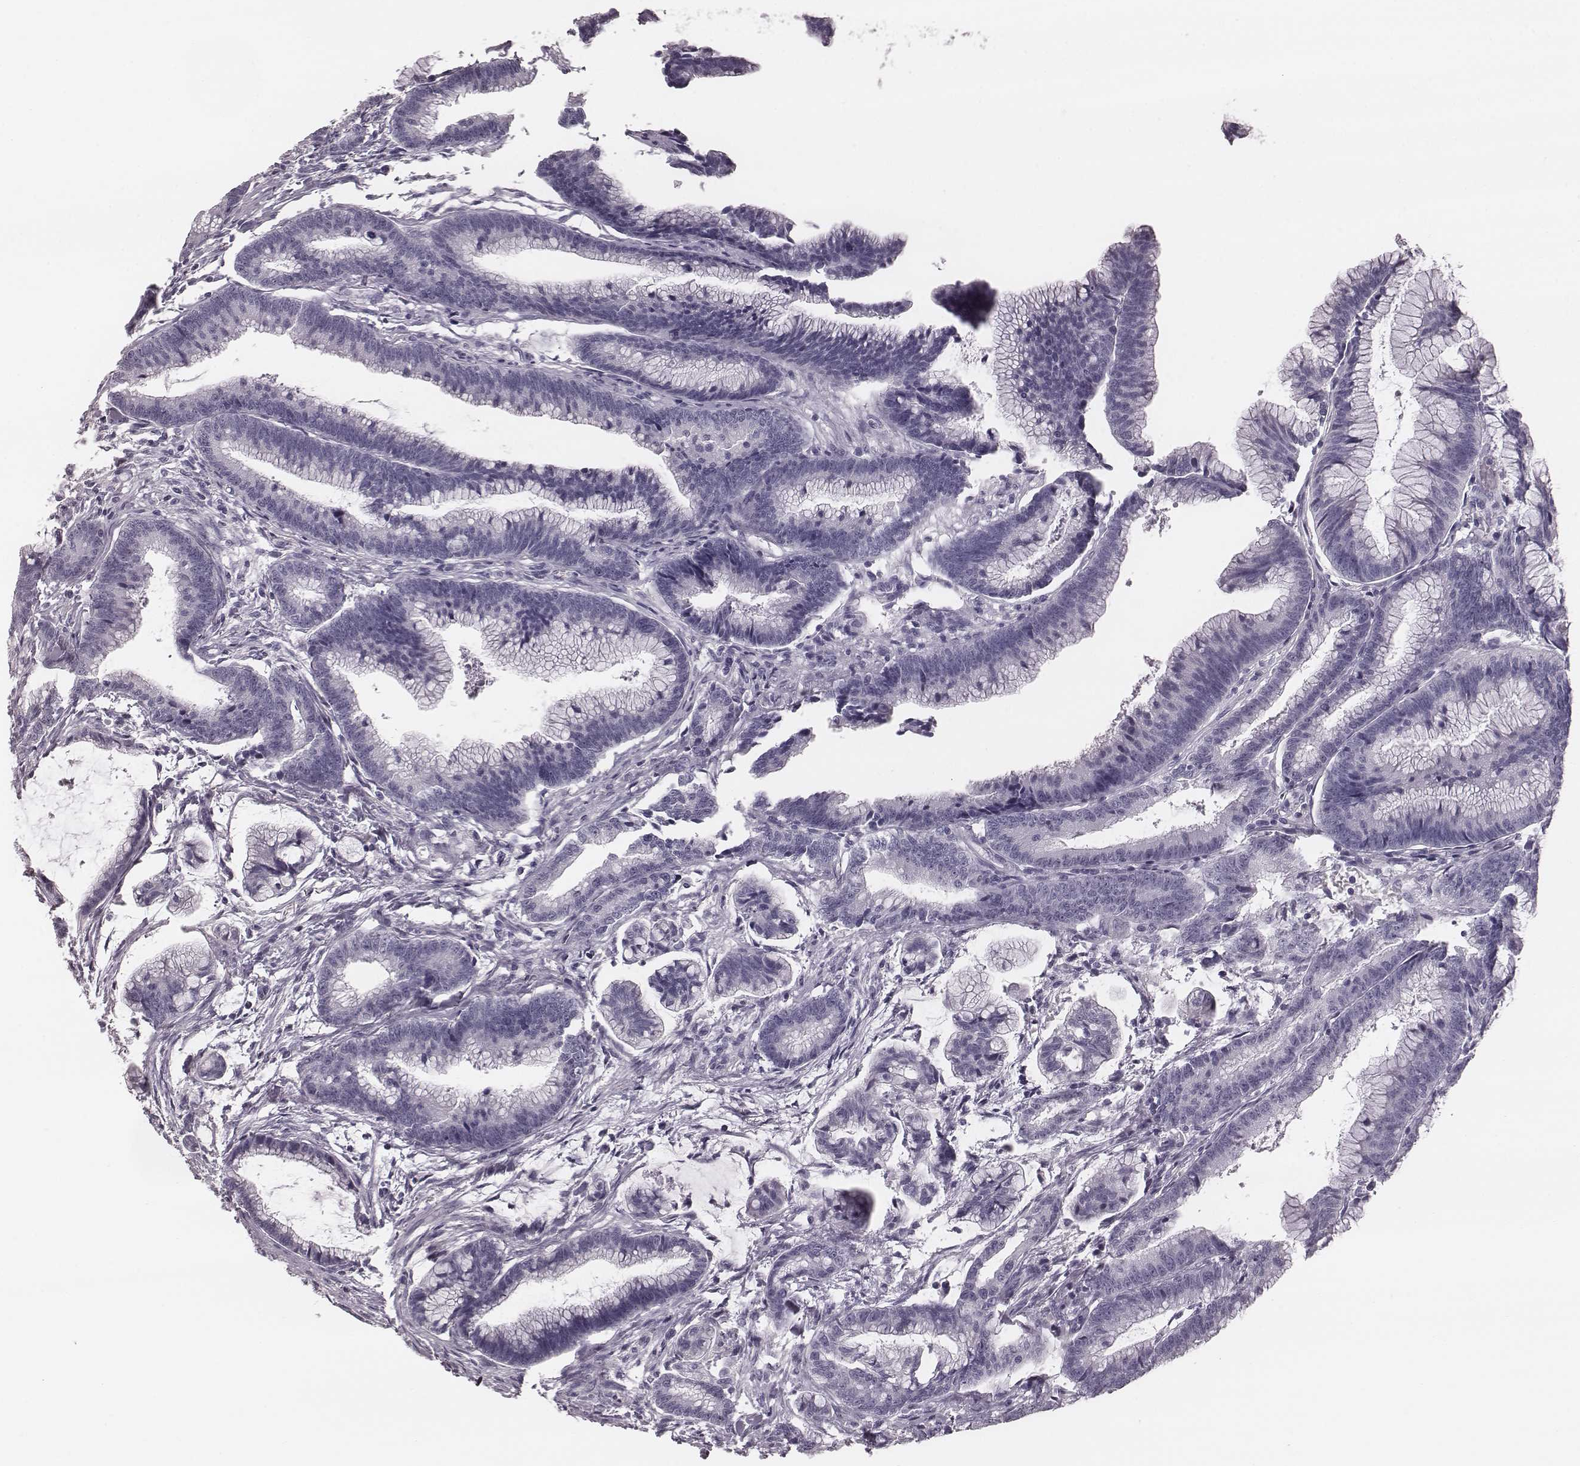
{"staining": {"intensity": "negative", "quantity": "none", "location": "none"}, "tissue": "colorectal cancer", "cell_type": "Tumor cells", "image_type": "cancer", "snomed": [{"axis": "morphology", "description": "Adenocarcinoma, NOS"}, {"axis": "topography", "description": "Colon"}], "caption": "This photomicrograph is of adenocarcinoma (colorectal) stained with IHC to label a protein in brown with the nuclei are counter-stained blue. There is no positivity in tumor cells.", "gene": "KRT74", "patient": {"sex": "female", "age": 78}}